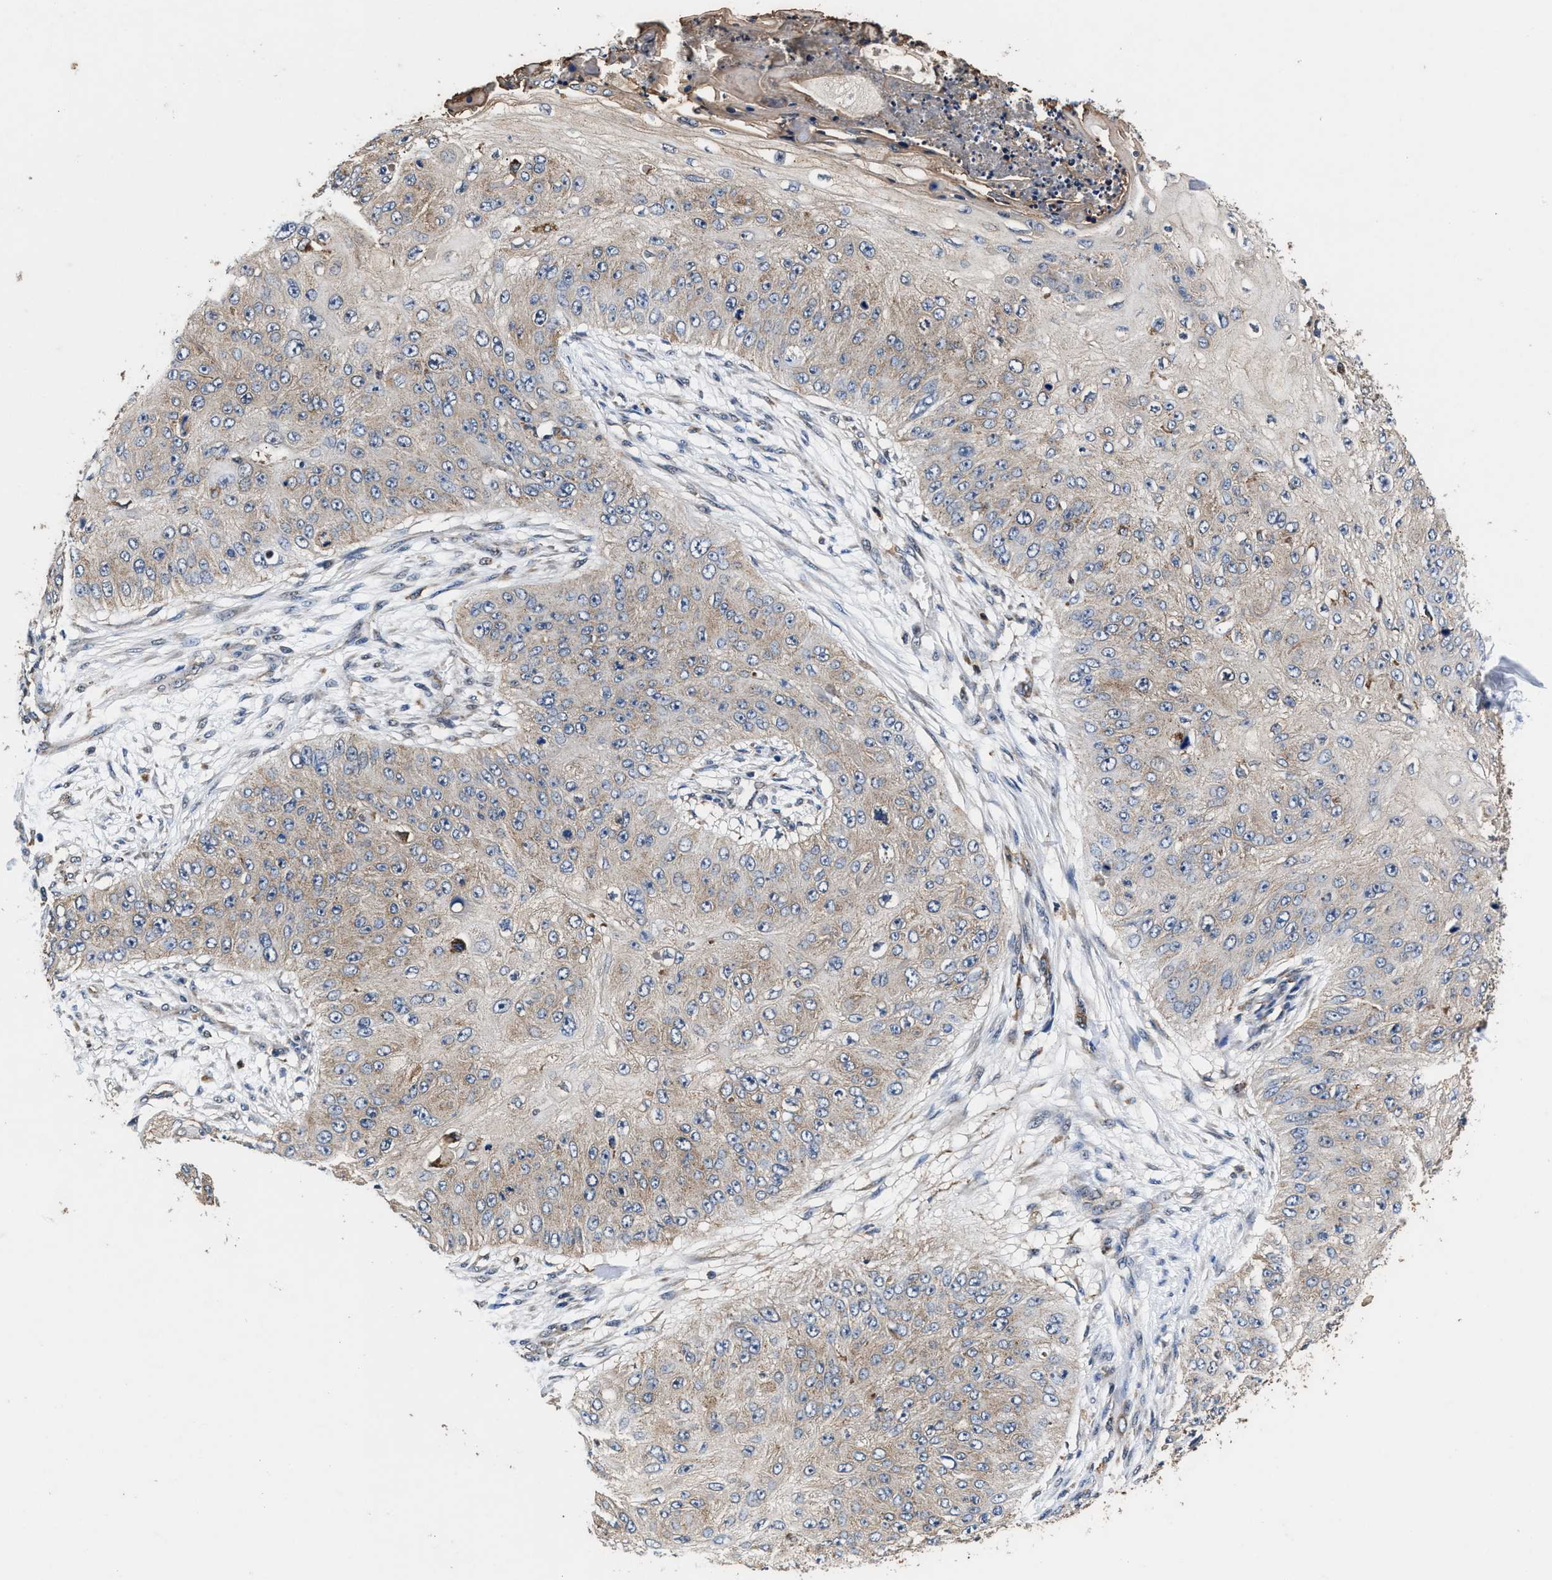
{"staining": {"intensity": "weak", "quantity": "<25%", "location": "cytoplasmic/membranous"}, "tissue": "skin cancer", "cell_type": "Tumor cells", "image_type": "cancer", "snomed": [{"axis": "morphology", "description": "Squamous cell carcinoma, NOS"}, {"axis": "topography", "description": "Skin"}], "caption": "IHC histopathology image of skin cancer stained for a protein (brown), which demonstrates no staining in tumor cells.", "gene": "ACLY", "patient": {"sex": "female", "age": 80}}